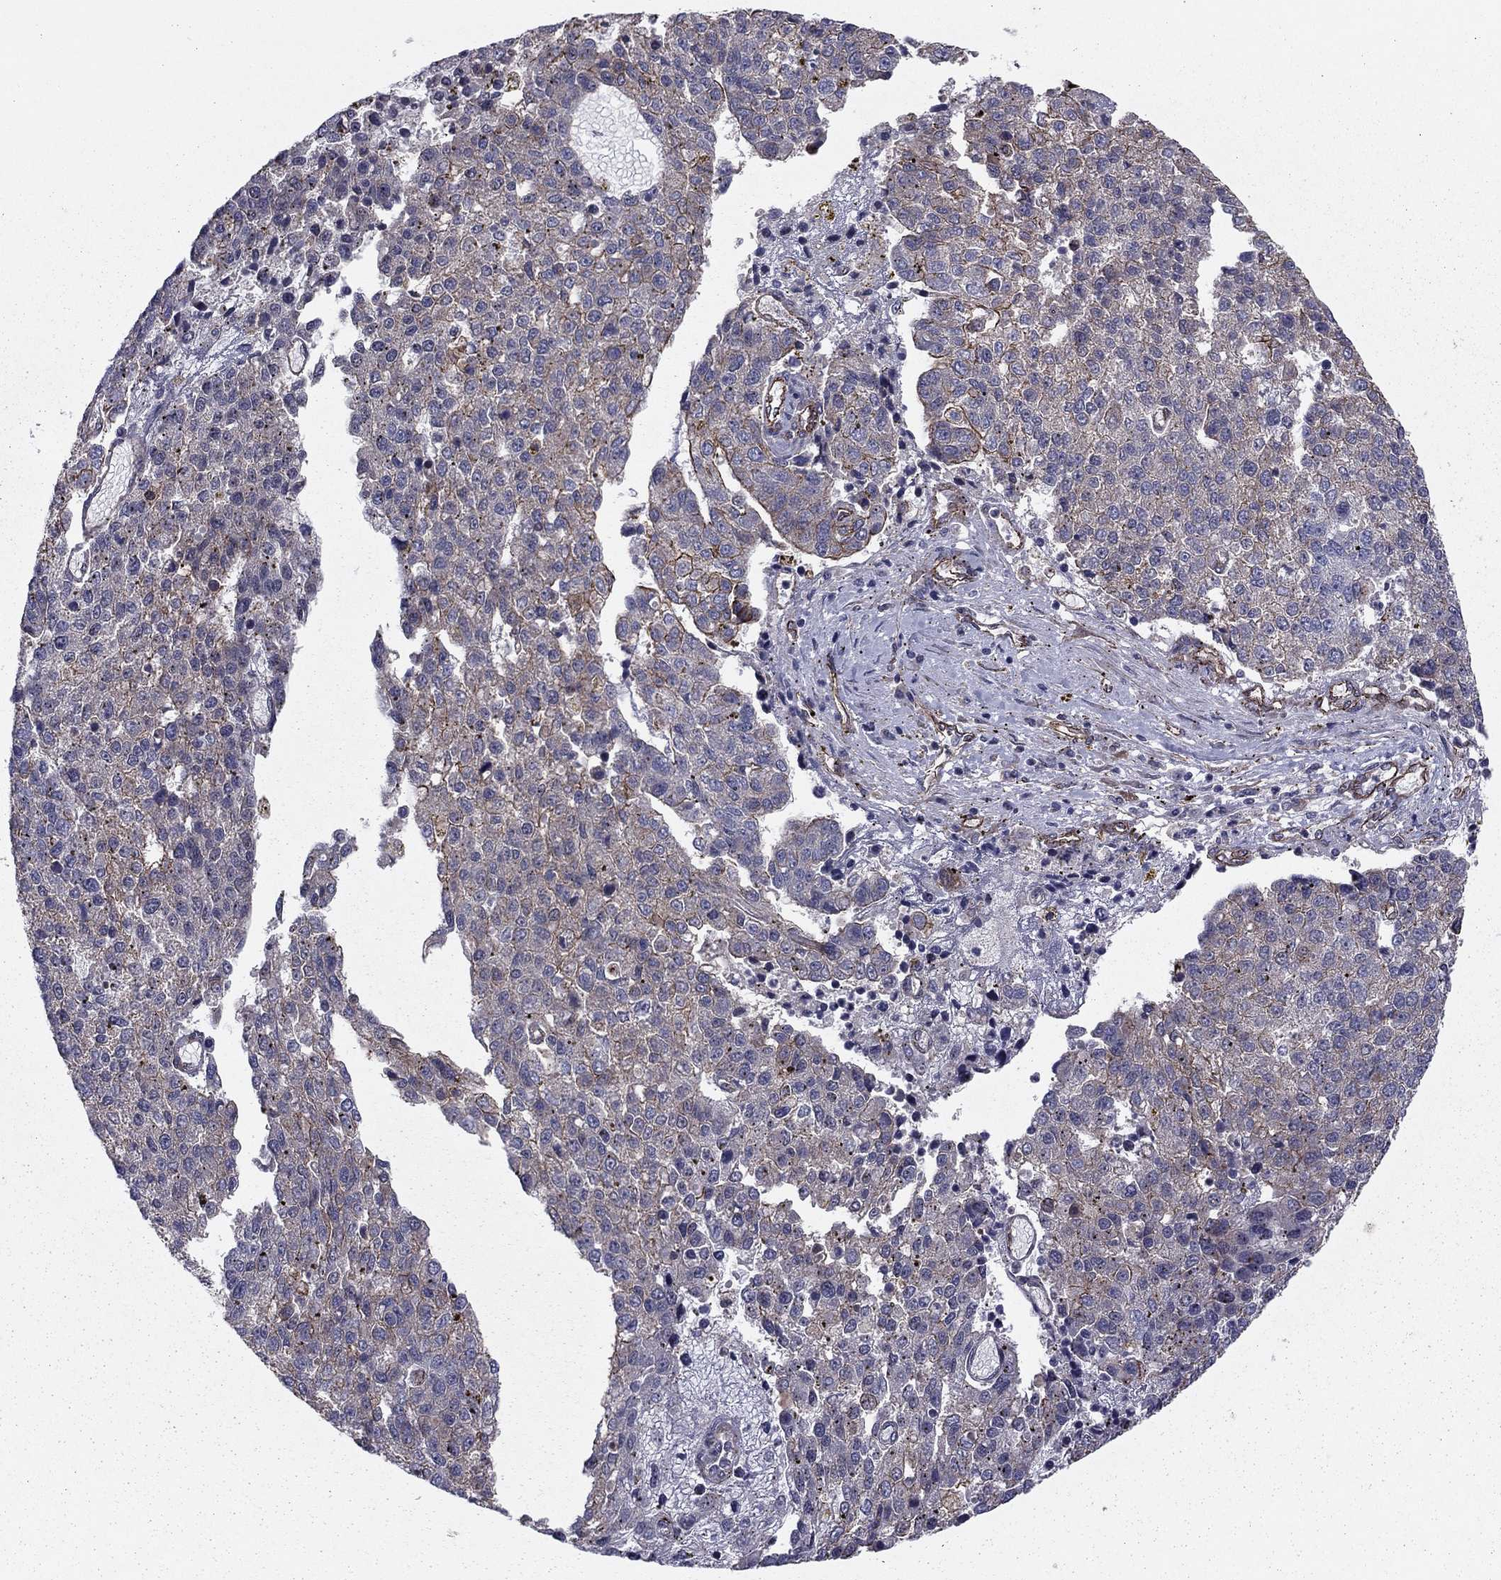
{"staining": {"intensity": "moderate", "quantity": "<25%", "location": "cytoplasmic/membranous"}, "tissue": "pancreatic cancer", "cell_type": "Tumor cells", "image_type": "cancer", "snomed": [{"axis": "morphology", "description": "Adenocarcinoma, NOS"}, {"axis": "topography", "description": "Pancreas"}], "caption": "A high-resolution photomicrograph shows immunohistochemistry staining of pancreatic cancer (adenocarcinoma), which demonstrates moderate cytoplasmic/membranous positivity in about <25% of tumor cells.", "gene": "SHMT1", "patient": {"sex": "female", "age": 61}}